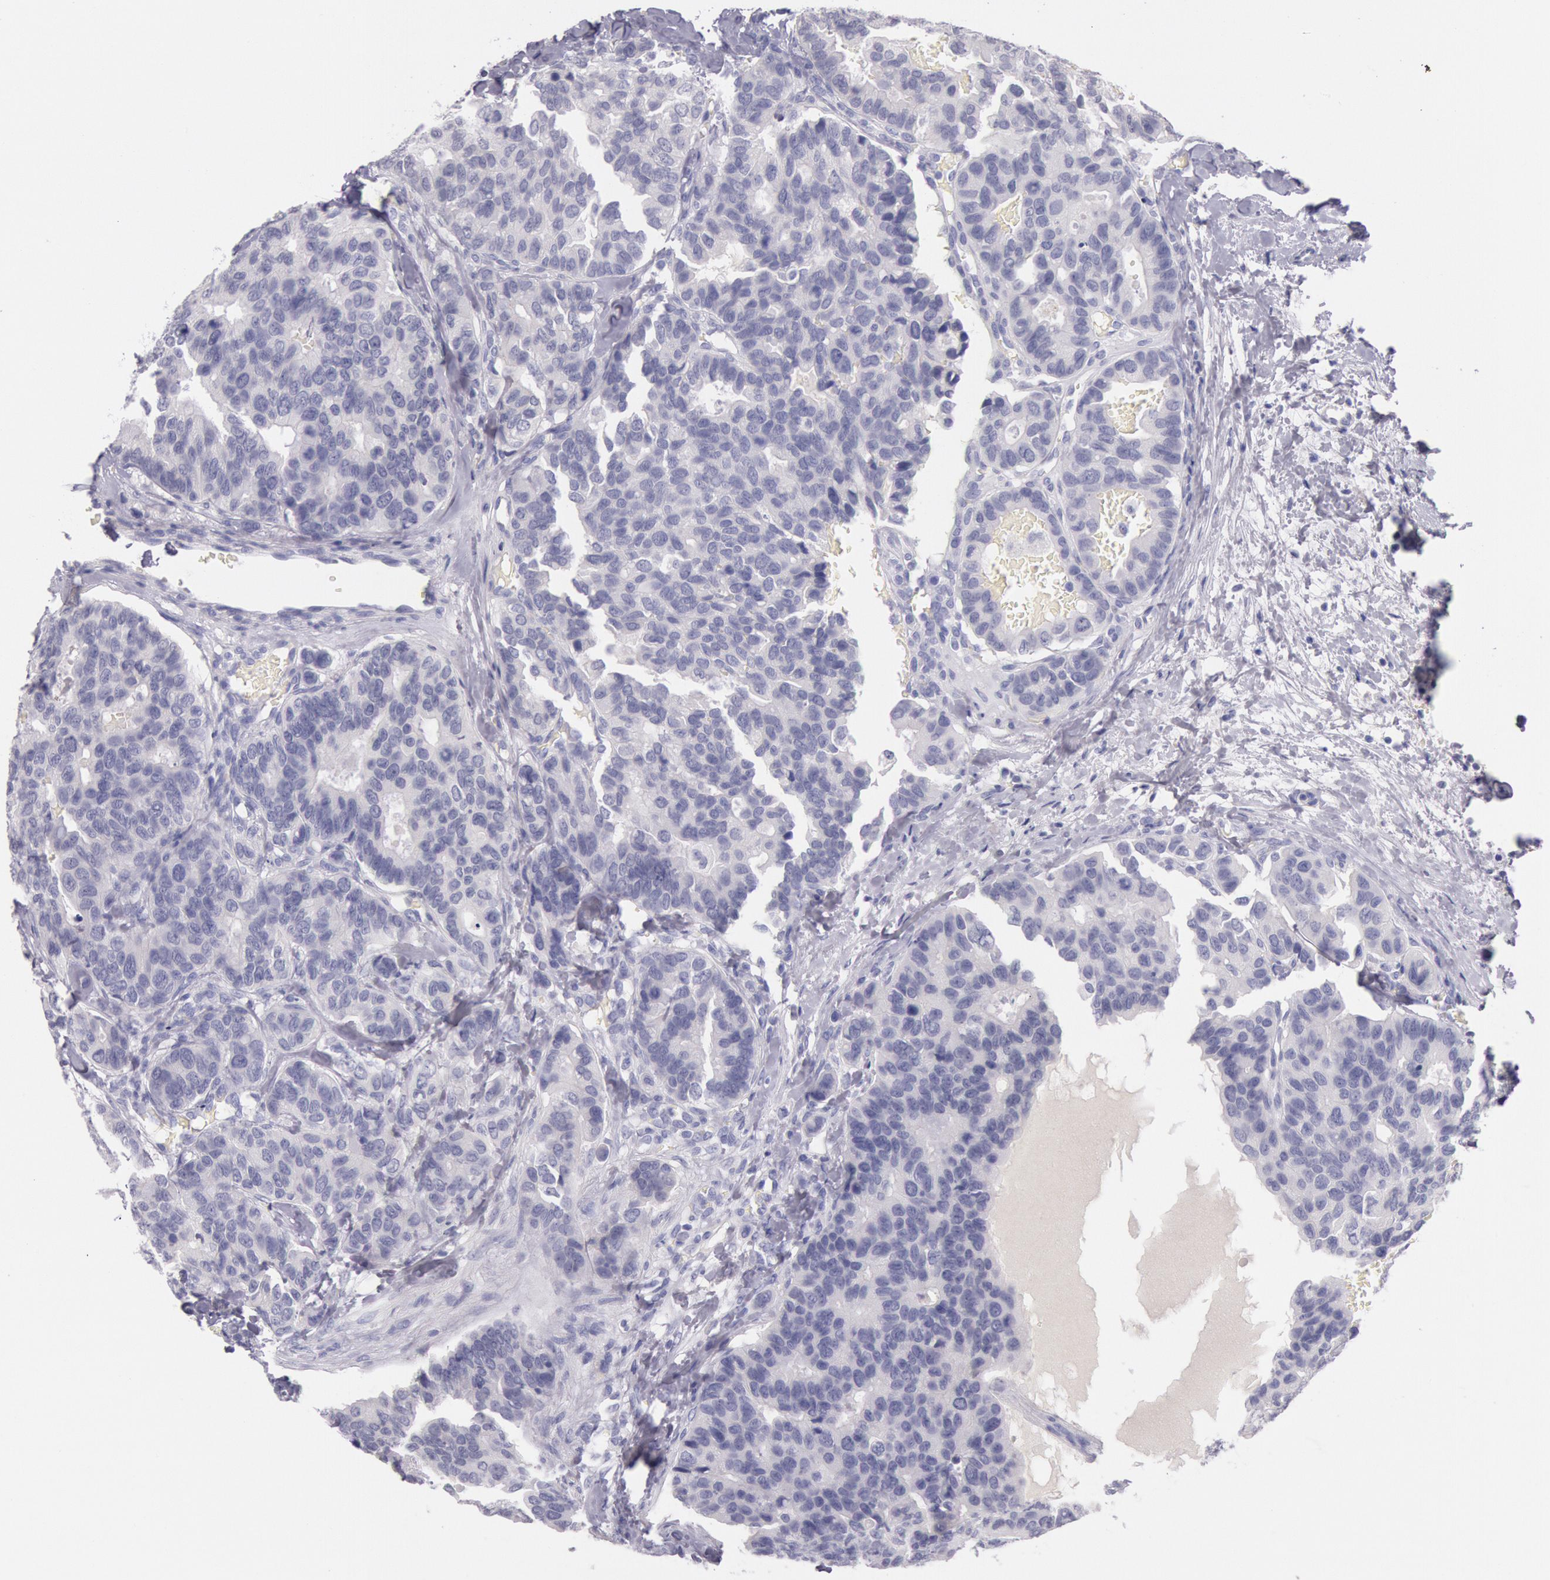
{"staining": {"intensity": "negative", "quantity": "none", "location": "none"}, "tissue": "breast cancer", "cell_type": "Tumor cells", "image_type": "cancer", "snomed": [{"axis": "morphology", "description": "Duct carcinoma"}, {"axis": "topography", "description": "Breast"}], "caption": "DAB immunohistochemical staining of intraductal carcinoma (breast) exhibits no significant positivity in tumor cells. (DAB immunohistochemistry (IHC) visualized using brightfield microscopy, high magnification).", "gene": "EGFR", "patient": {"sex": "female", "age": 69}}